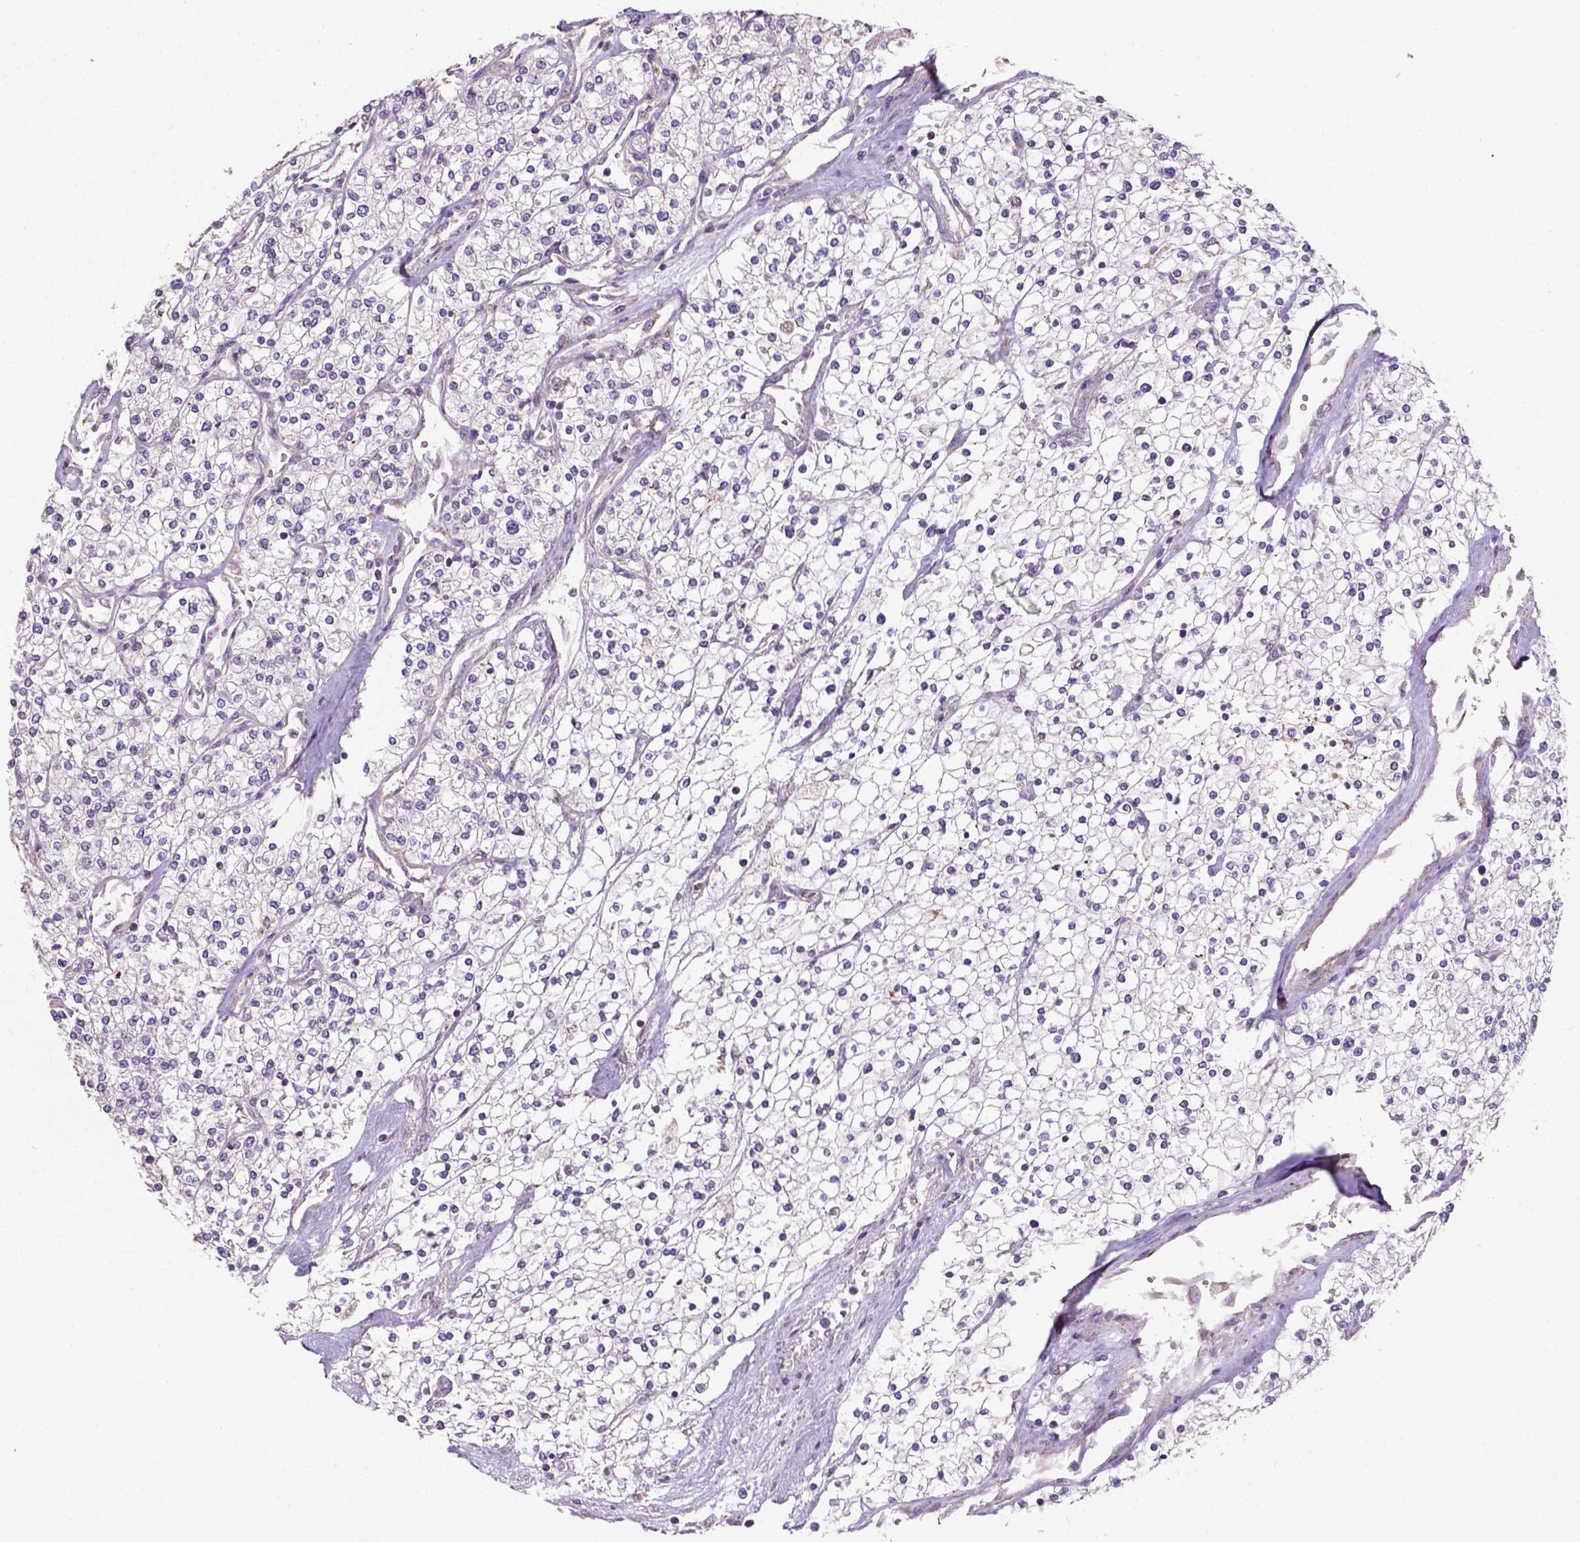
{"staining": {"intensity": "negative", "quantity": "none", "location": "none"}, "tissue": "renal cancer", "cell_type": "Tumor cells", "image_type": "cancer", "snomed": [{"axis": "morphology", "description": "Adenocarcinoma, NOS"}, {"axis": "topography", "description": "Kidney"}], "caption": "Tumor cells are negative for brown protein staining in adenocarcinoma (renal). (DAB immunohistochemistry (IHC) with hematoxylin counter stain).", "gene": "HTRA1", "patient": {"sex": "male", "age": 80}}